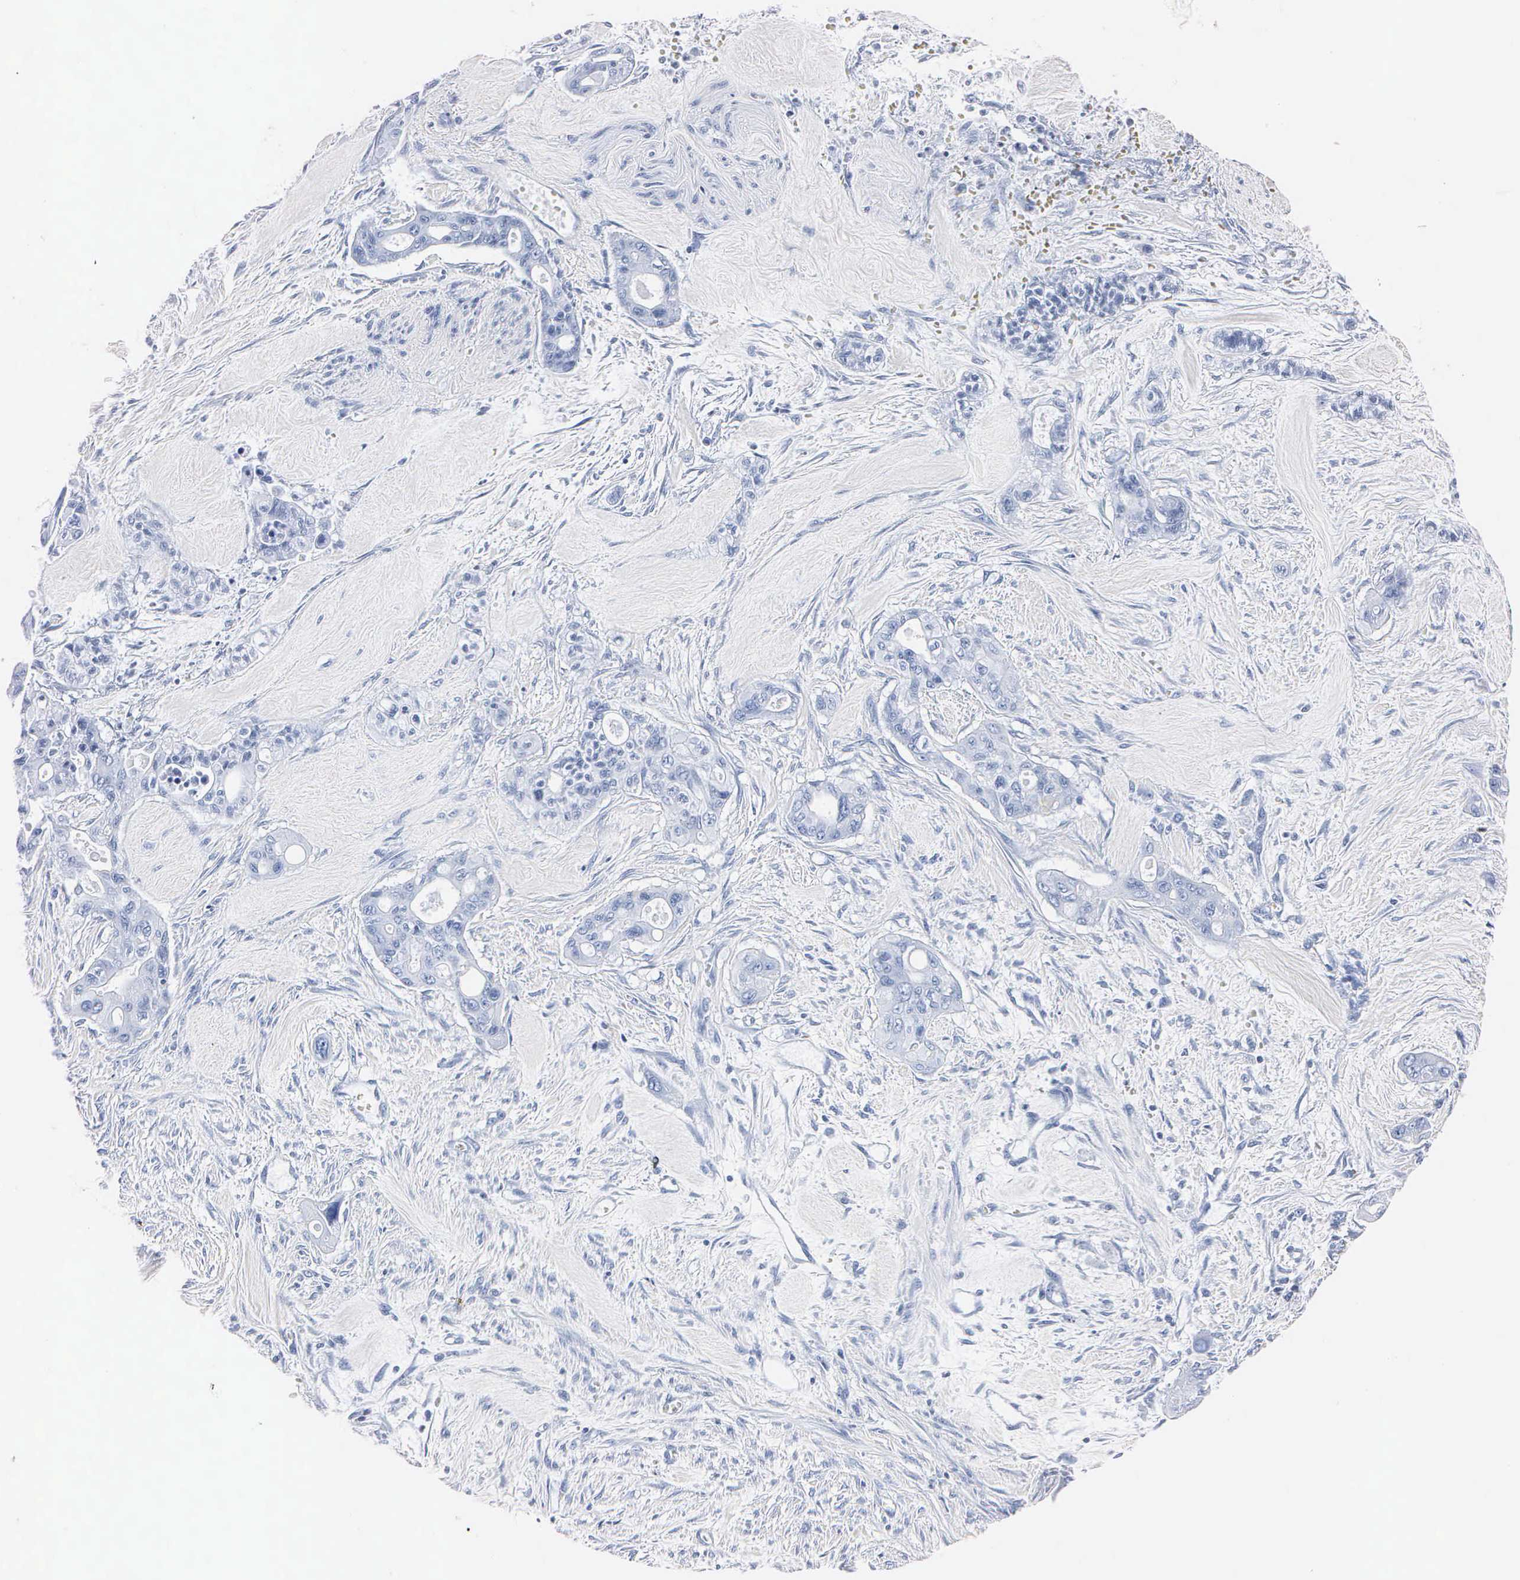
{"staining": {"intensity": "negative", "quantity": "none", "location": "none"}, "tissue": "pancreatic cancer", "cell_type": "Tumor cells", "image_type": "cancer", "snomed": [{"axis": "morphology", "description": "Adenocarcinoma, NOS"}, {"axis": "topography", "description": "Pancreas"}], "caption": "An immunohistochemistry (IHC) photomicrograph of pancreatic cancer (adenocarcinoma) is shown. There is no staining in tumor cells of pancreatic cancer (adenocarcinoma).", "gene": "MB", "patient": {"sex": "male", "age": 77}}